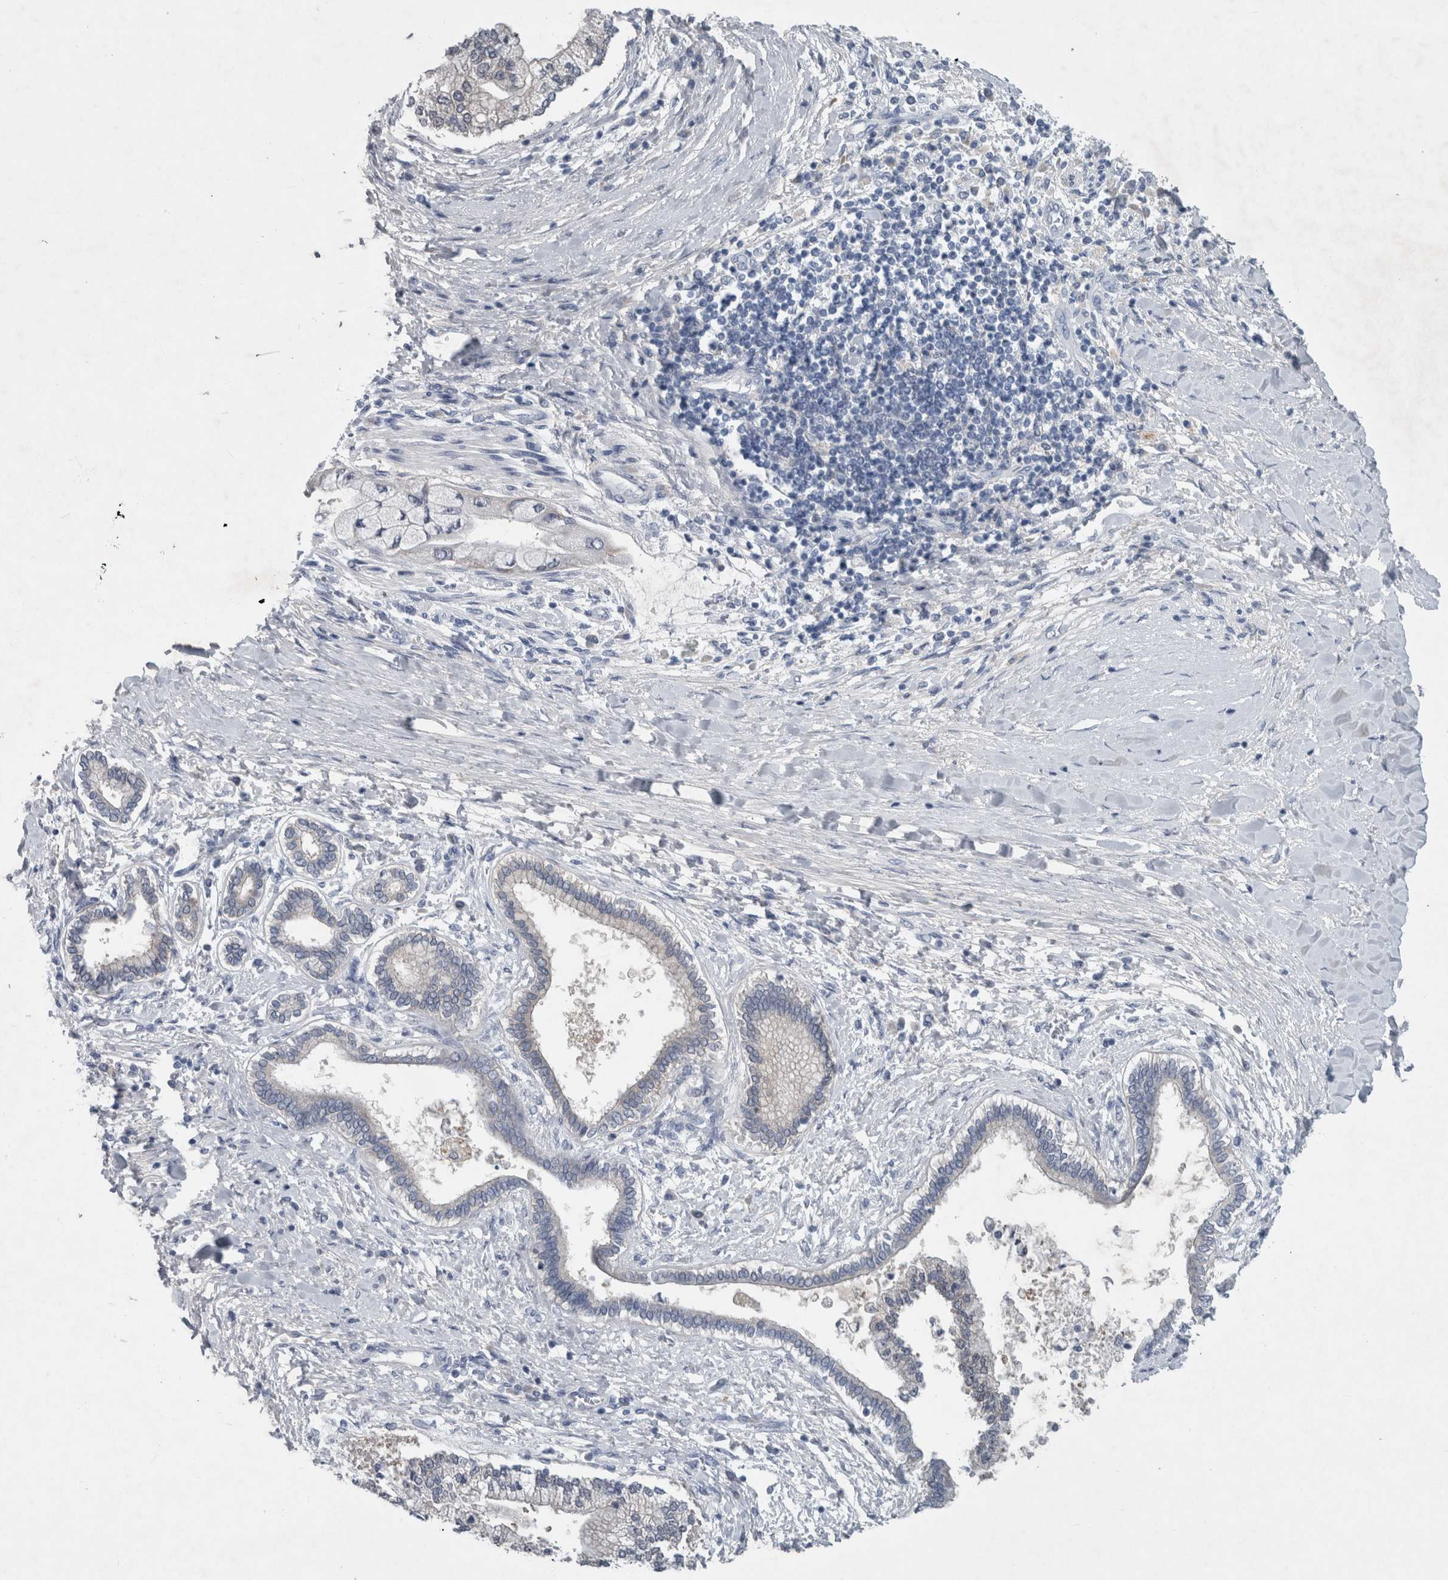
{"staining": {"intensity": "negative", "quantity": "none", "location": "none"}, "tissue": "liver cancer", "cell_type": "Tumor cells", "image_type": "cancer", "snomed": [{"axis": "morphology", "description": "Cholangiocarcinoma"}, {"axis": "topography", "description": "Liver"}], "caption": "Tumor cells are negative for brown protein staining in liver cholangiocarcinoma.", "gene": "FAM83H", "patient": {"sex": "male", "age": 50}}